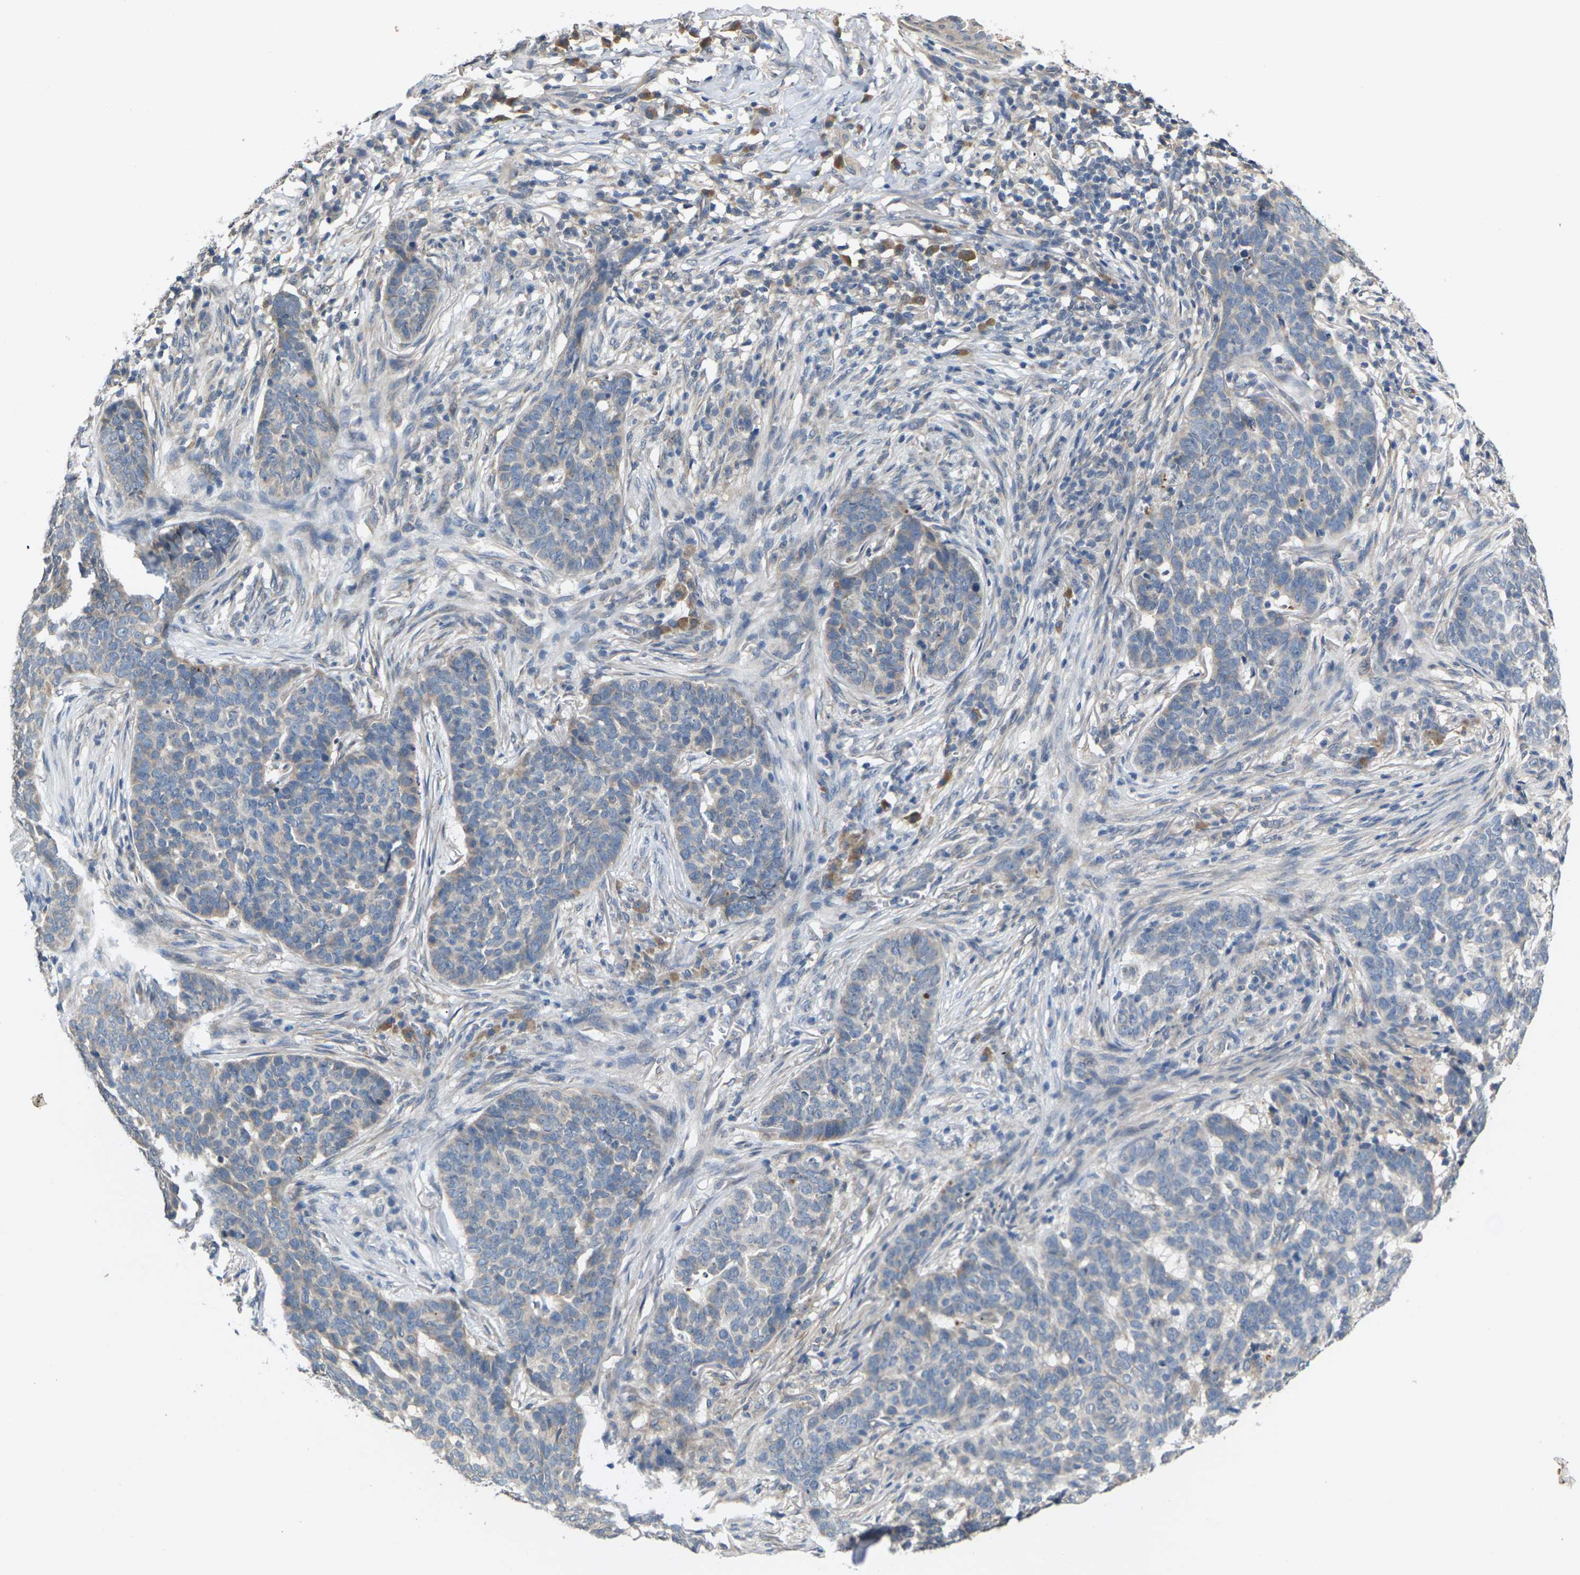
{"staining": {"intensity": "negative", "quantity": "none", "location": "none"}, "tissue": "skin cancer", "cell_type": "Tumor cells", "image_type": "cancer", "snomed": [{"axis": "morphology", "description": "Basal cell carcinoma"}, {"axis": "topography", "description": "Skin"}], "caption": "Immunohistochemistry (IHC) of skin basal cell carcinoma exhibits no positivity in tumor cells.", "gene": "SLC2A2", "patient": {"sex": "male", "age": 85}}